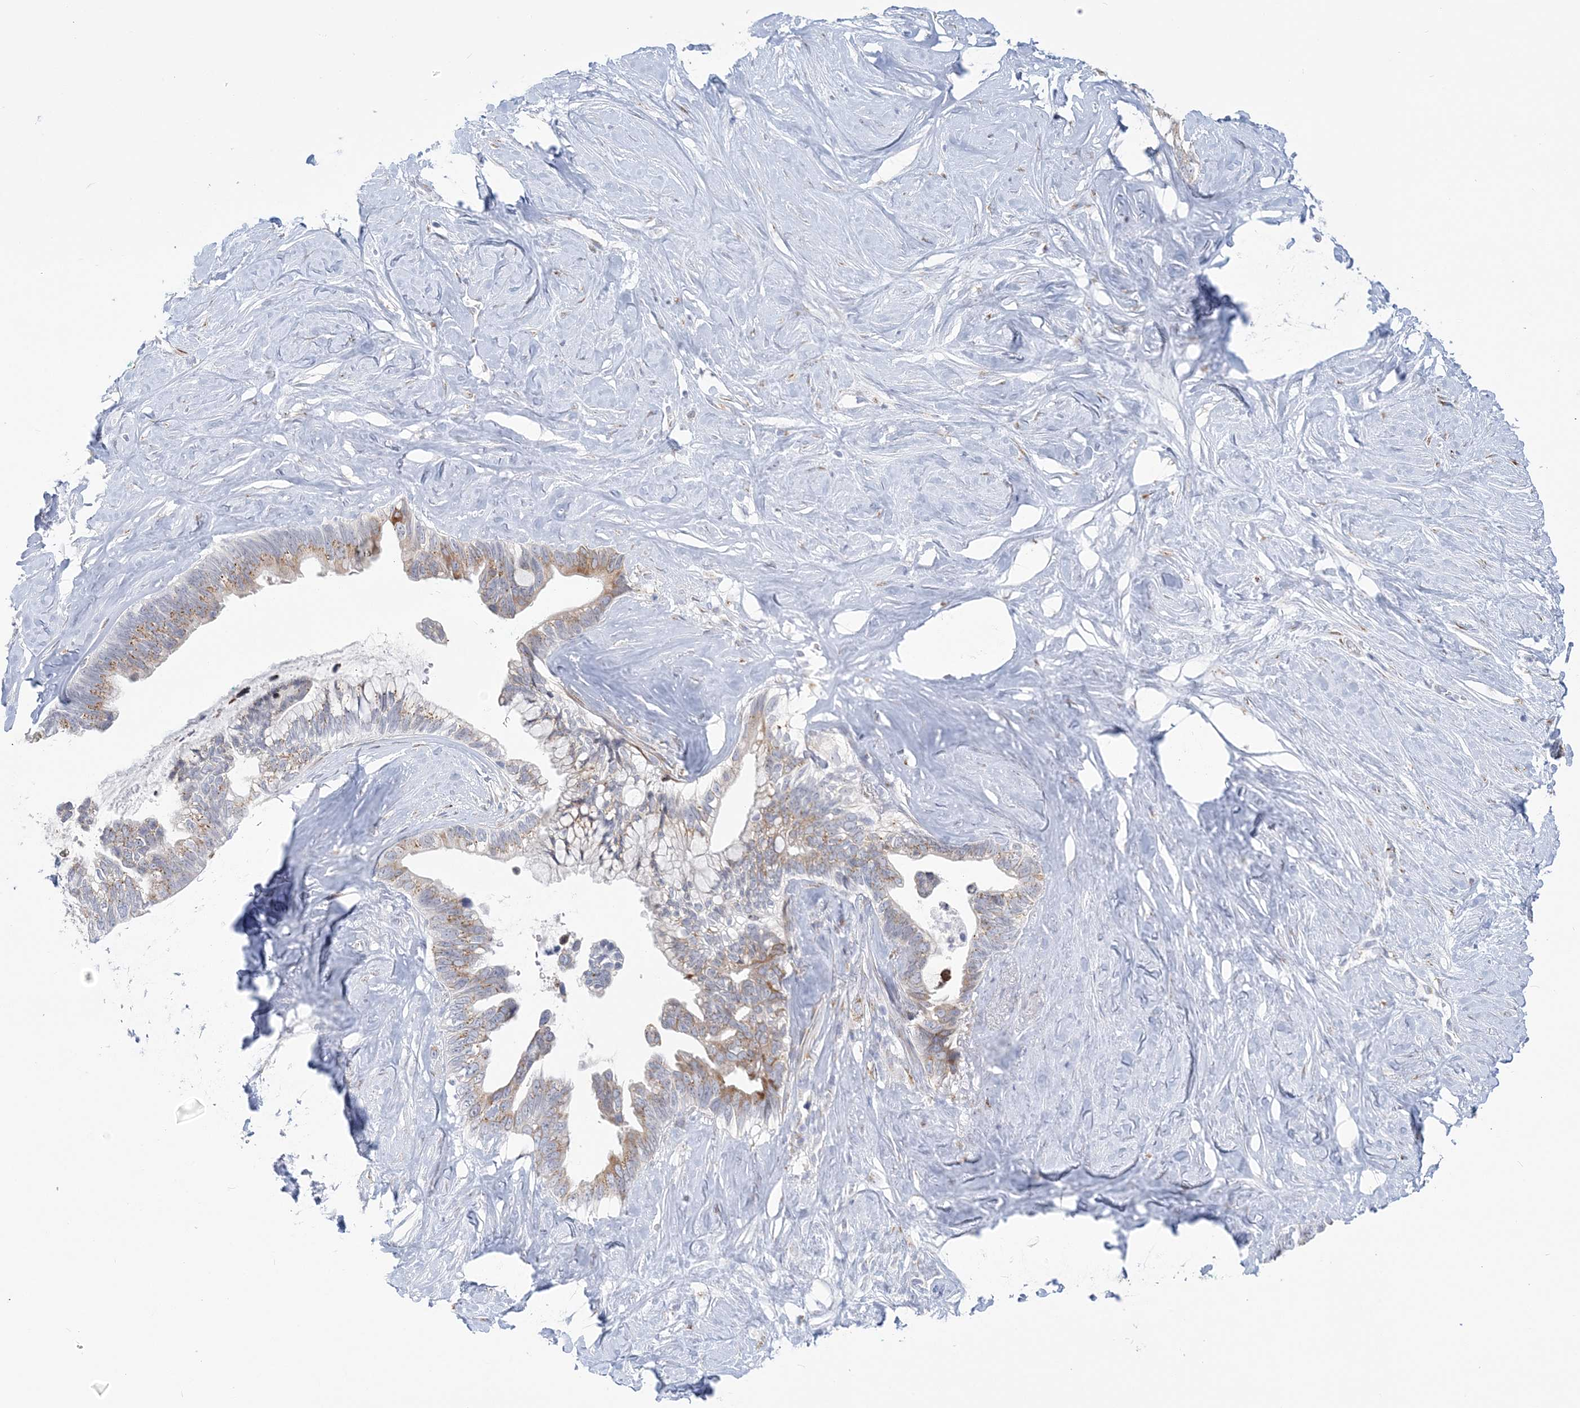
{"staining": {"intensity": "moderate", "quantity": "25%-75%", "location": "cytoplasmic/membranous"}, "tissue": "pancreatic cancer", "cell_type": "Tumor cells", "image_type": "cancer", "snomed": [{"axis": "morphology", "description": "Adenocarcinoma, NOS"}, {"axis": "topography", "description": "Pancreas"}], "caption": "A high-resolution micrograph shows immunohistochemistry staining of adenocarcinoma (pancreatic), which exhibits moderate cytoplasmic/membranous expression in approximately 25%-75% of tumor cells.", "gene": "PLEKHG4B", "patient": {"sex": "female", "age": 72}}